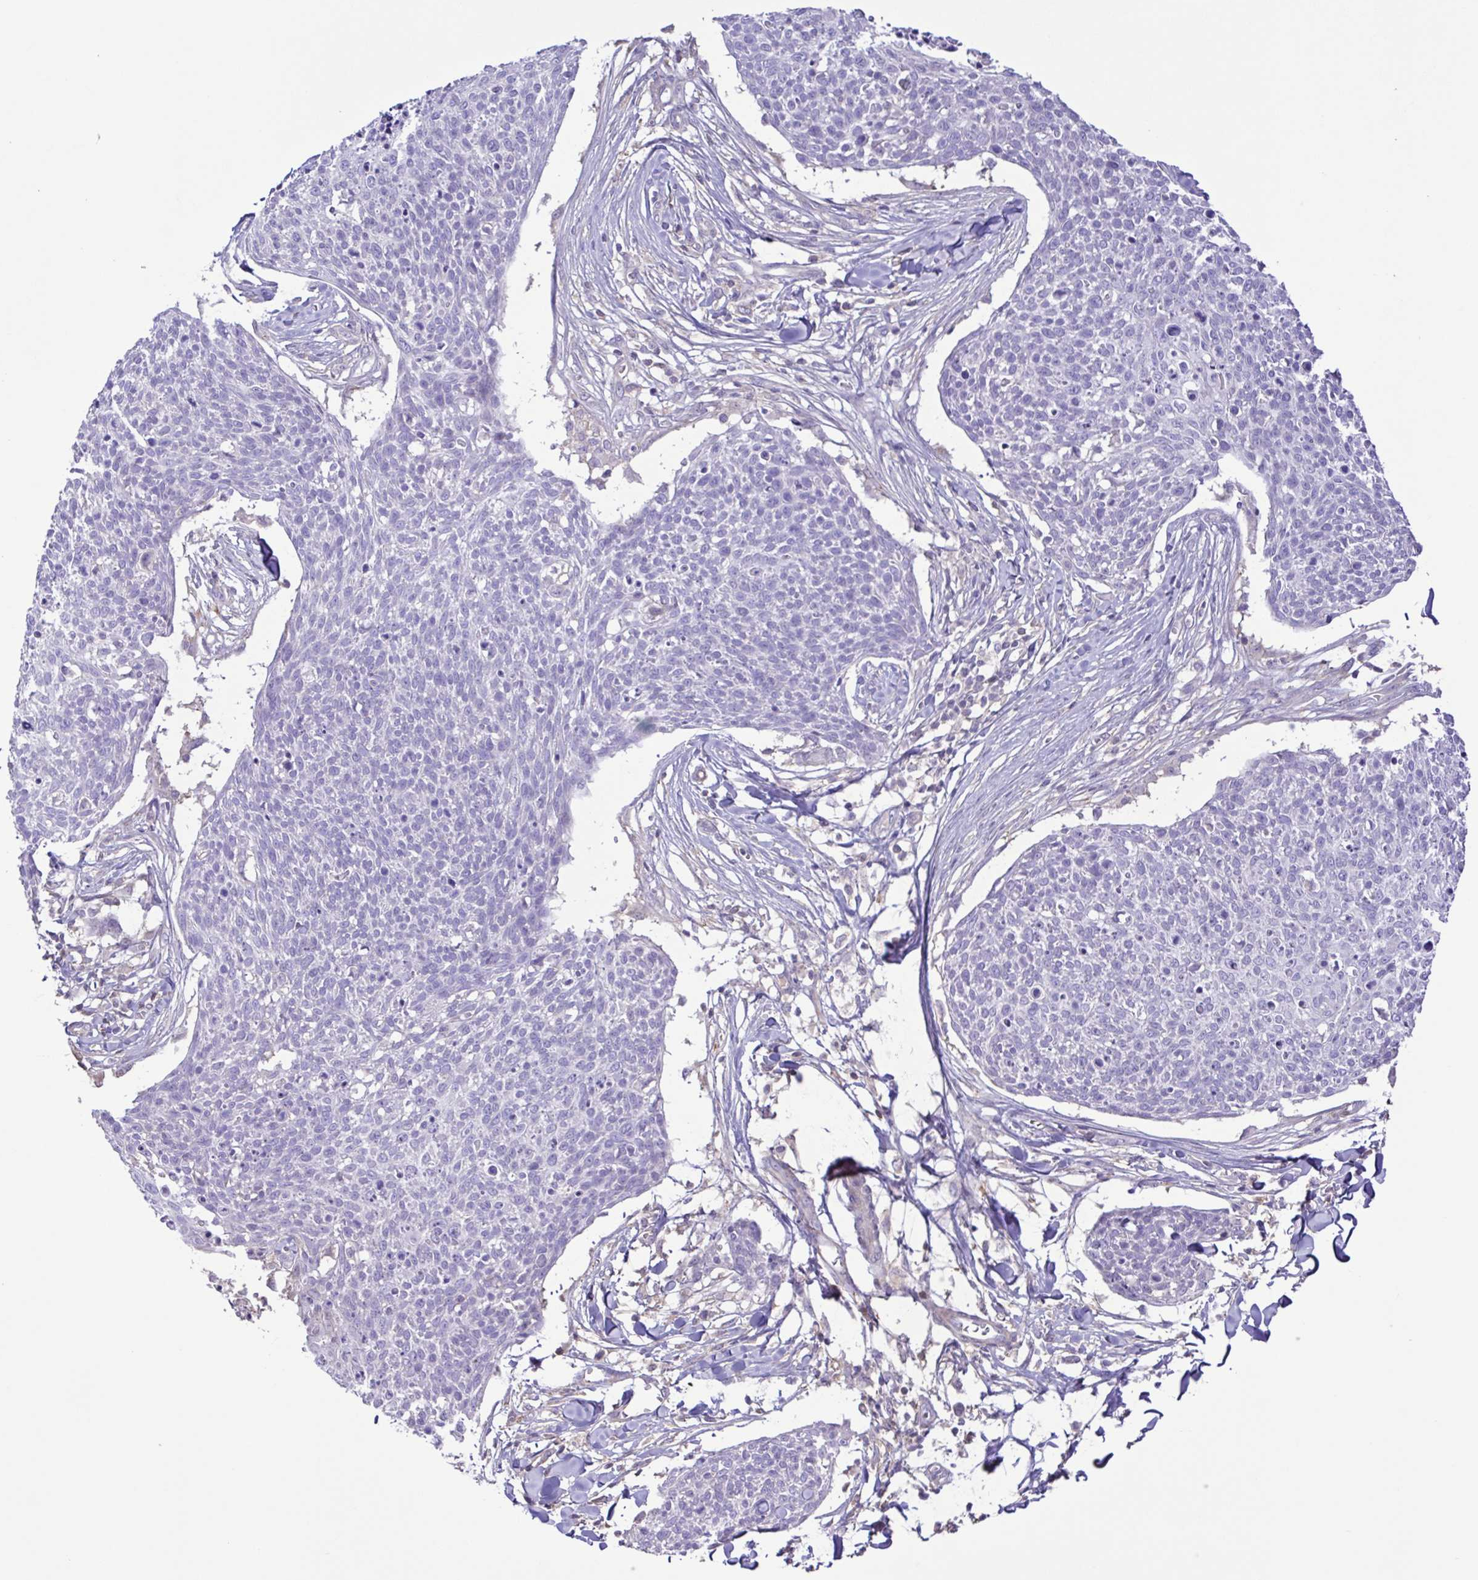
{"staining": {"intensity": "negative", "quantity": "none", "location": "none"}, "tissue": "skin cancer", "cell_type": "Tumor cells", "image_type": "cancer", "snomed": [{"axis": "morphology", "description": "Squamous cell carcinoma, NOS"}, {"axis": "topography", "description": "Skin"}, {"axis": "topography", "description": "Vulva"}], "caption": "Skin cancer (squamous cell carcinoma) was stained to show a protein in brown. There is no significant expression in tumor cells.", "gene": "CYP17A1", "patient": {"sex": "female", "age": 75}}